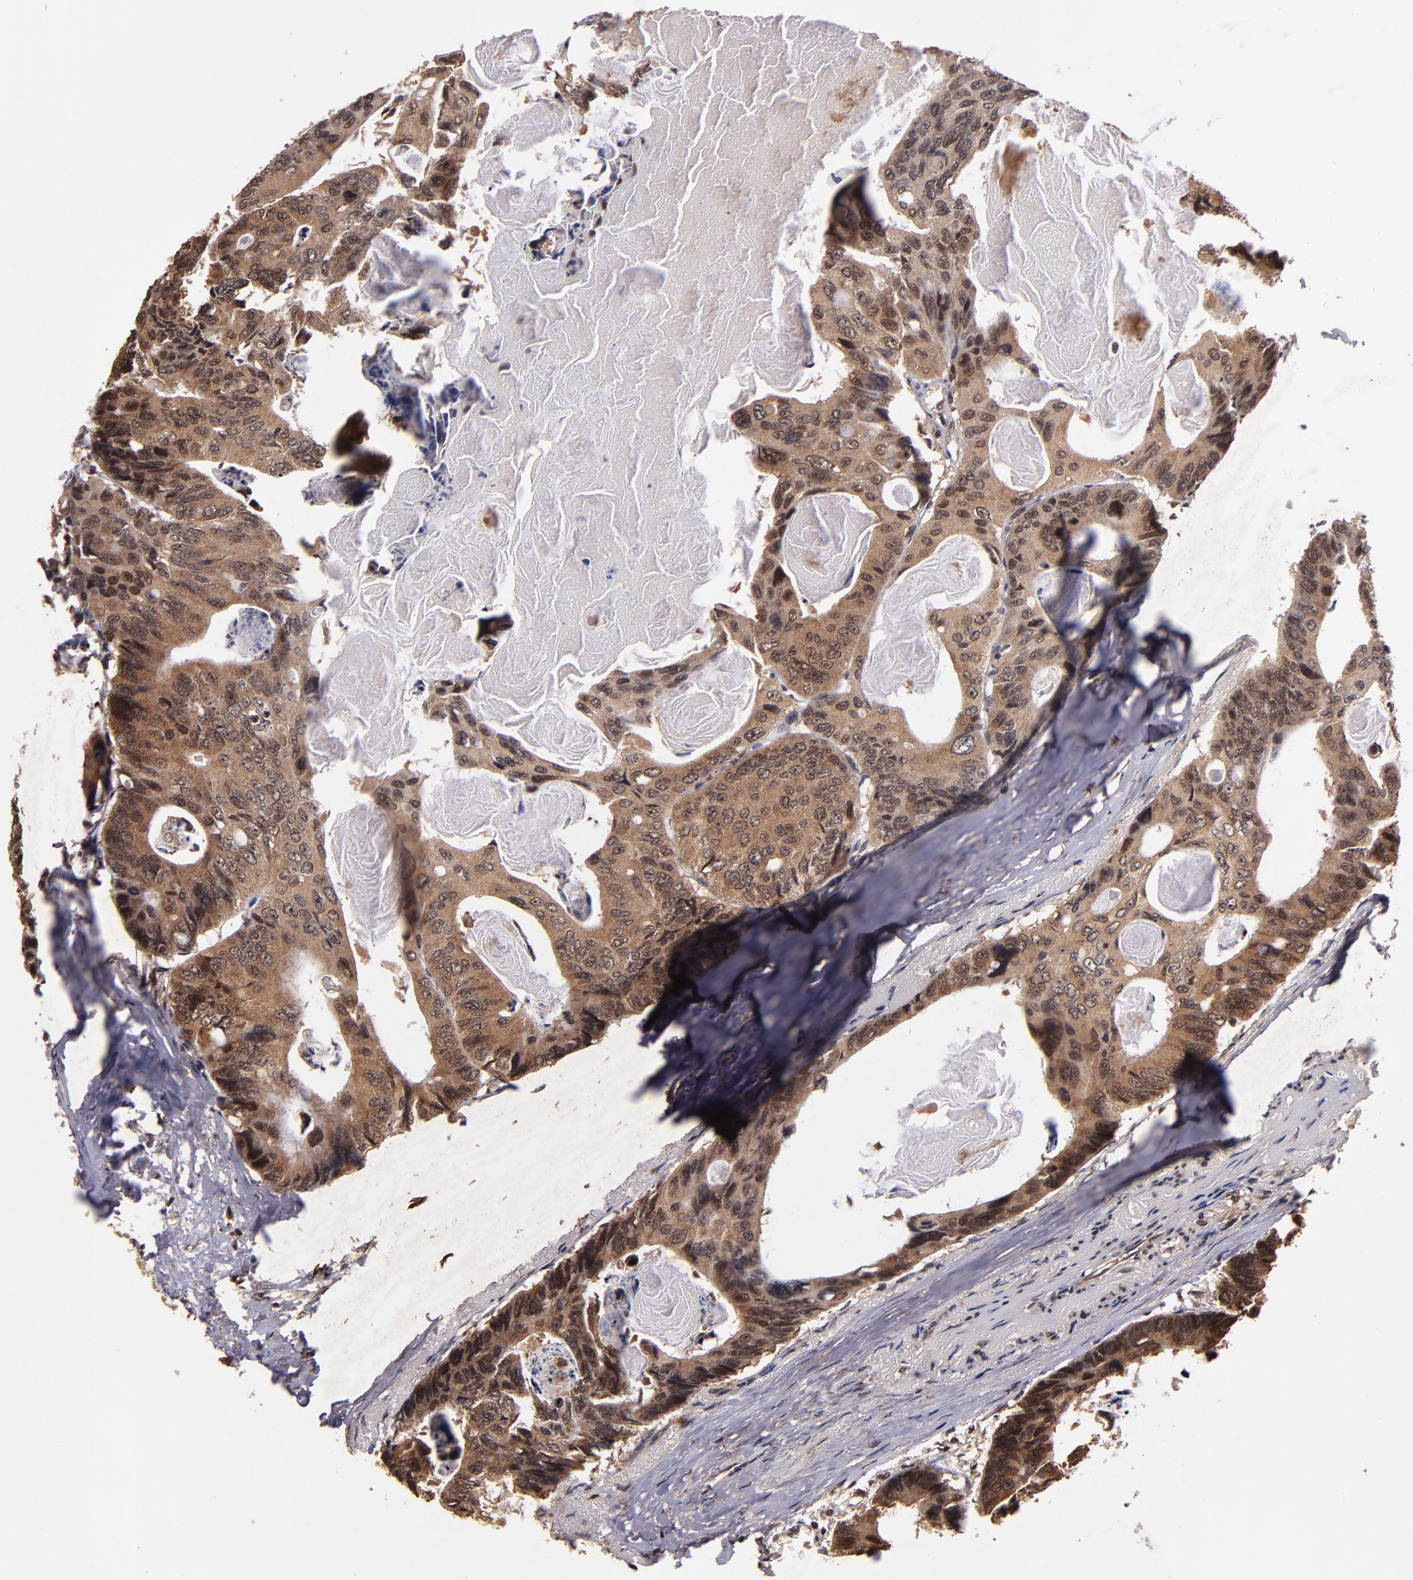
{"staining": {"intensity": "strong", "quantity": ">75%", "location": "cytoplasmic/membranous"}, "tissue": "colorectal cancer", "cell_type": "Tumor cells", "image_type": "cancer", "snomed": [{"axis": "morphology", "description": "Adenocarcinoma, NOS"}, {"axis": "topography", "description": "Colon"}], "caption": "Approximately >75% of tumor cells in colorectal cancer display strong cytoplasmic/membranous protein expression as visualized by brown immunohistochemical staining.", "gene": "RIOK3", "patient": {"sex": "female", "age": 55}}